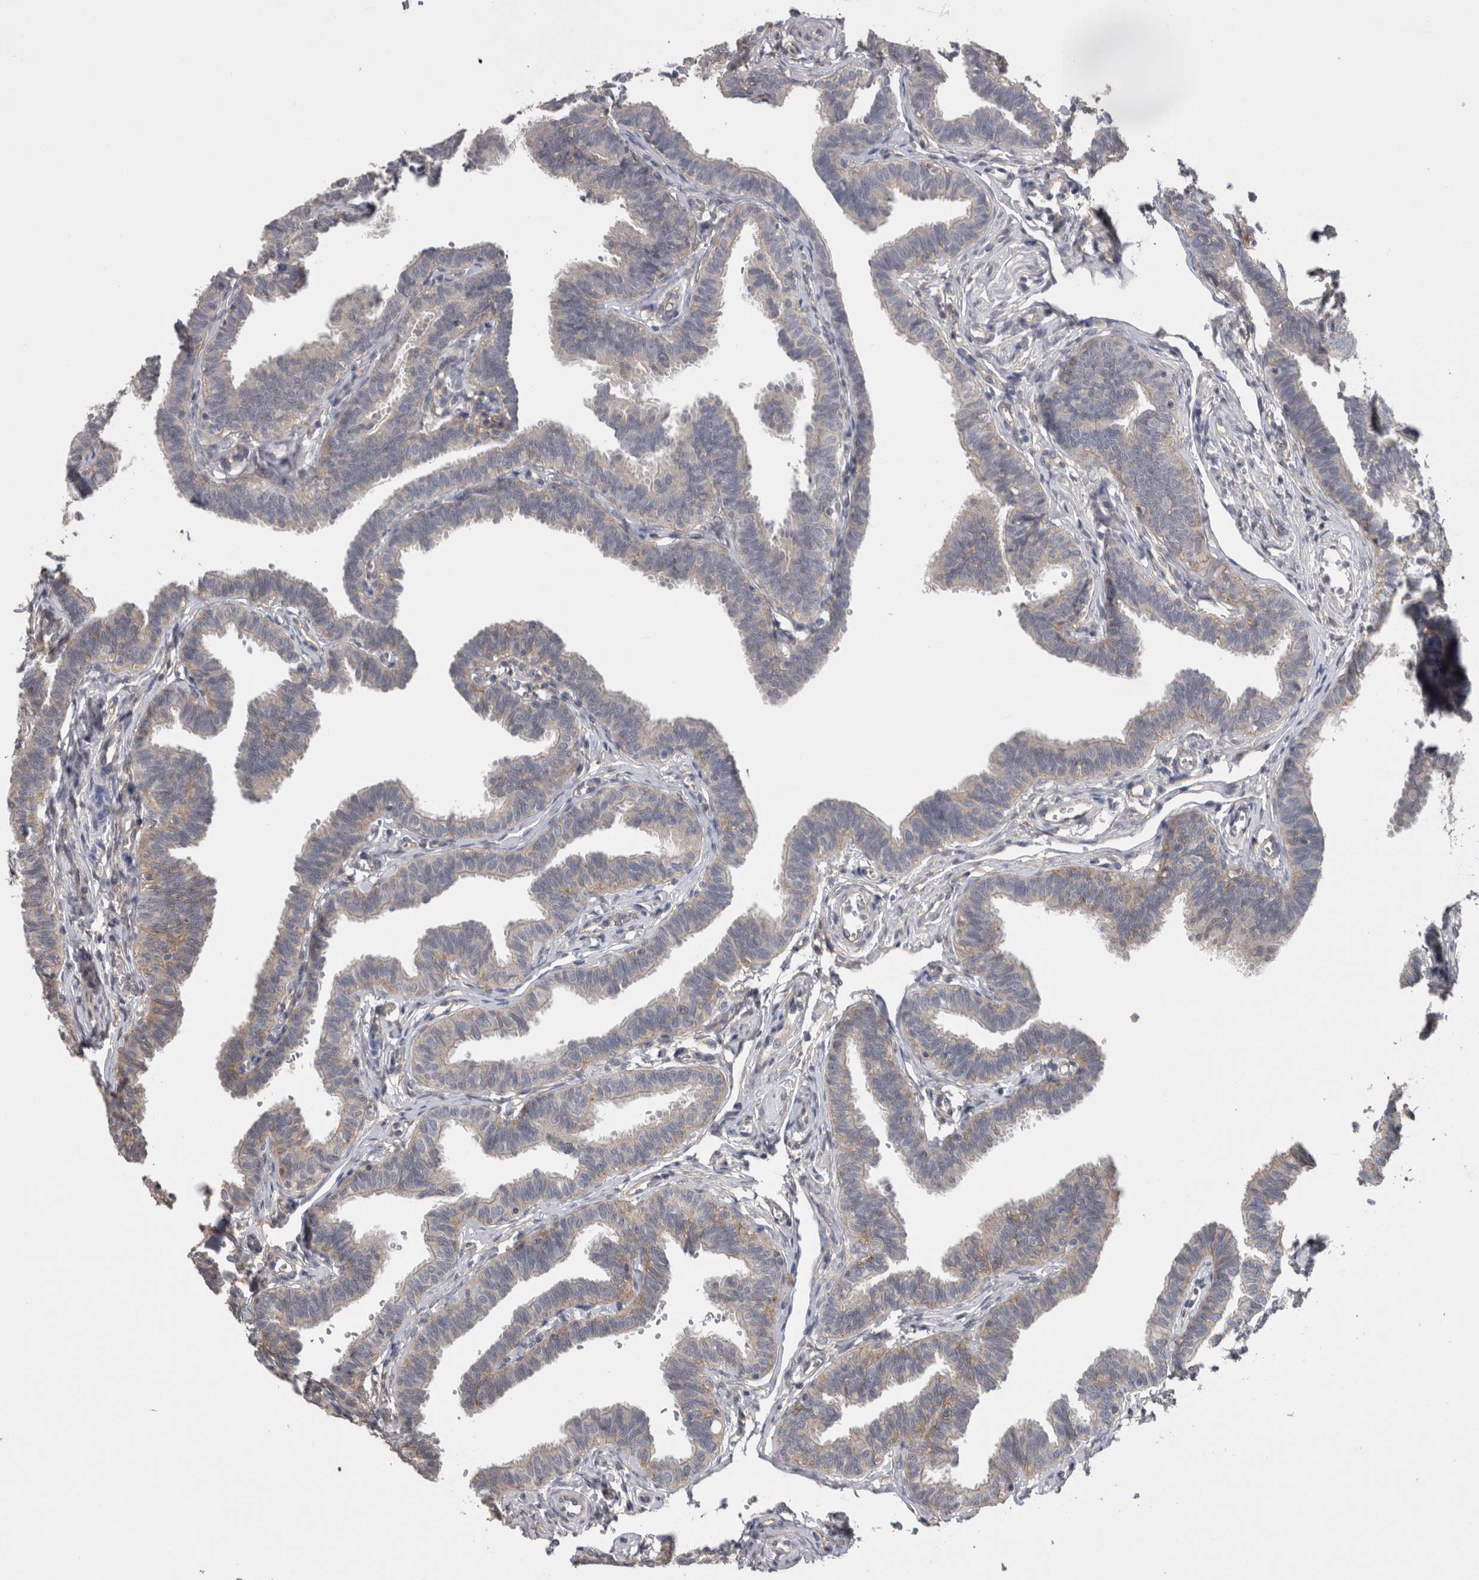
{"staining": {"intensity": "weak", "quantity": "<25%", "location": "cytoplasmic/membranous"}, "tissue": "fallopian tube", "cell_type": "Glandular cells", "image_type": "normal", "snomed": [{"axis": "morphology", "description": "Normal tissue, NOS"}, {"axis": "topography", "description": "Fallopian tube"}, {"axis": "topography", "description": "Ovary"}], "caption": "Immunohistochemistry (IHC) photomicrograph of normal fallopian tube: human fallopian tube stained with DAB (3,3'-diaminobenzidine) displays no significant protein expression in glandular cells.", "gene": "NECTIN2", "patient": {"sex": "female", "age": 23}}